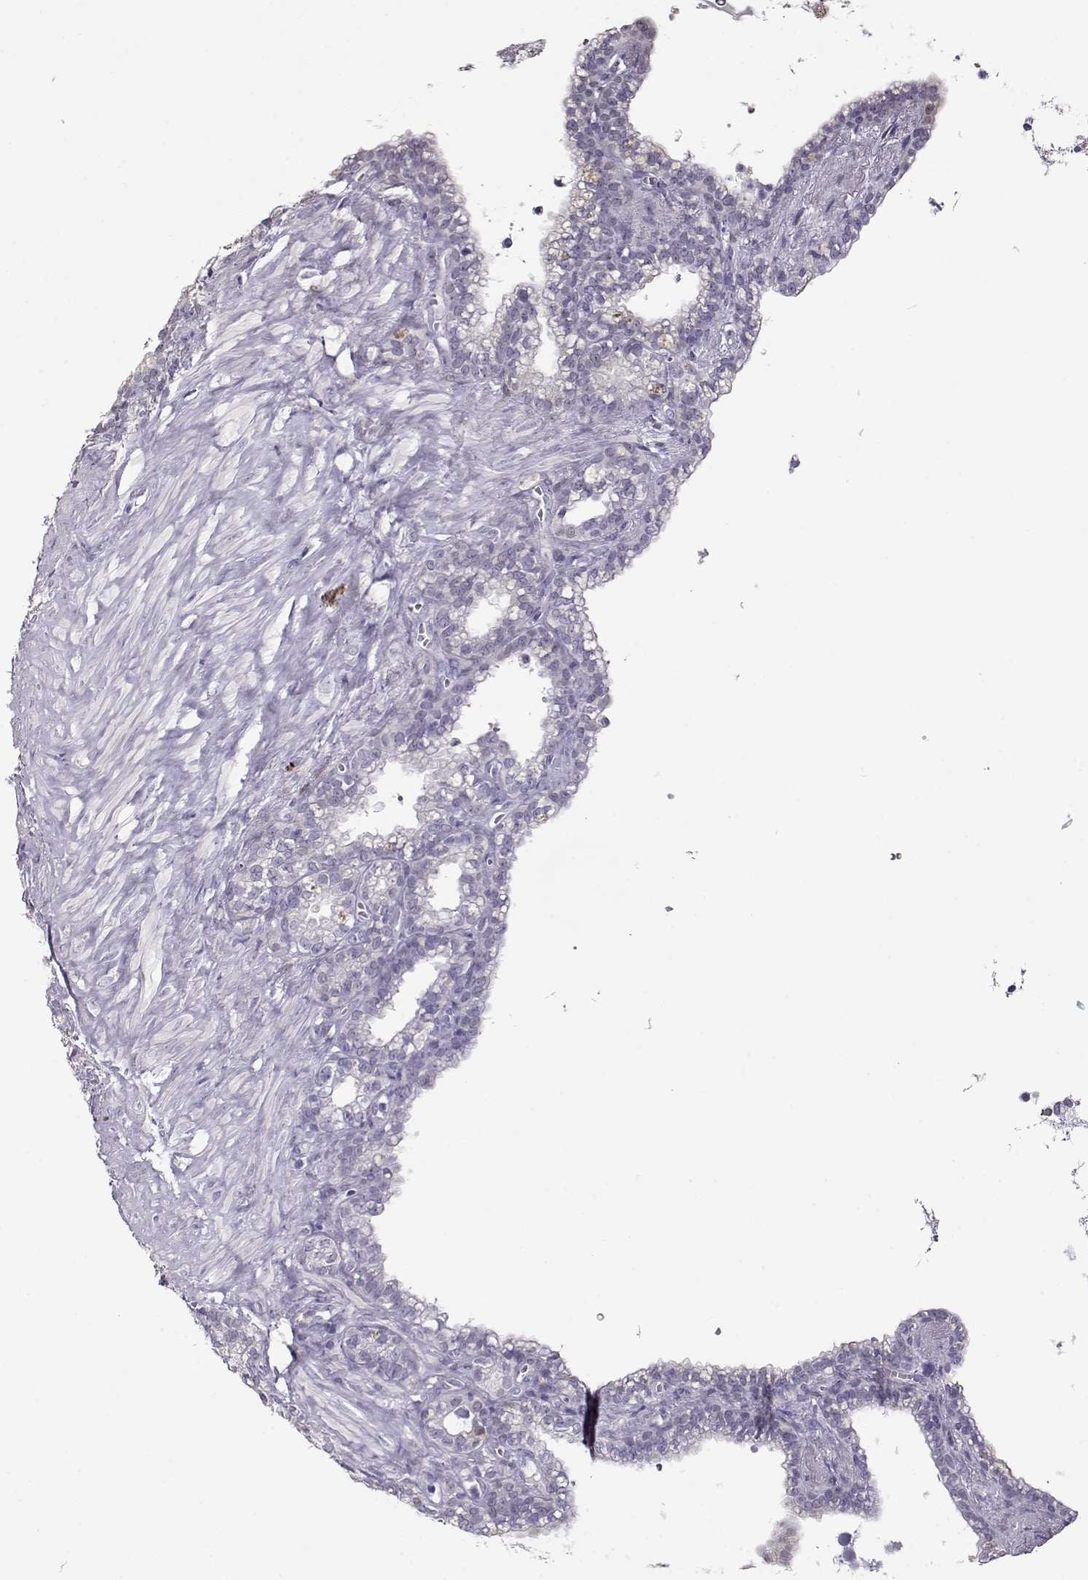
{"staining": {"intensity": "negative", "quantity": "none", "location": "none"}, "tissue": "seminal vesicle", "cell_type": "Glandular cells", "image_type": "normal", "snomed": [{"axis": "morphology", "description": "Normal tissue, NOS"}, {"axis": "morphology", "description": "Urothelial carcinoma, NOS"}, {"axis": "topography", "description": "Urinary bladder"}, {"axis": "topography", "description": "Seminal veicle"}], "caption": "IHC histopathology image of unremarkable seminal vesicle: human seminal vesicle stained with DAB demonstrates no significant protein positivity in glandular cells.", "gene": "CCR8", "patient": {"sex": "male", "age": 76}}